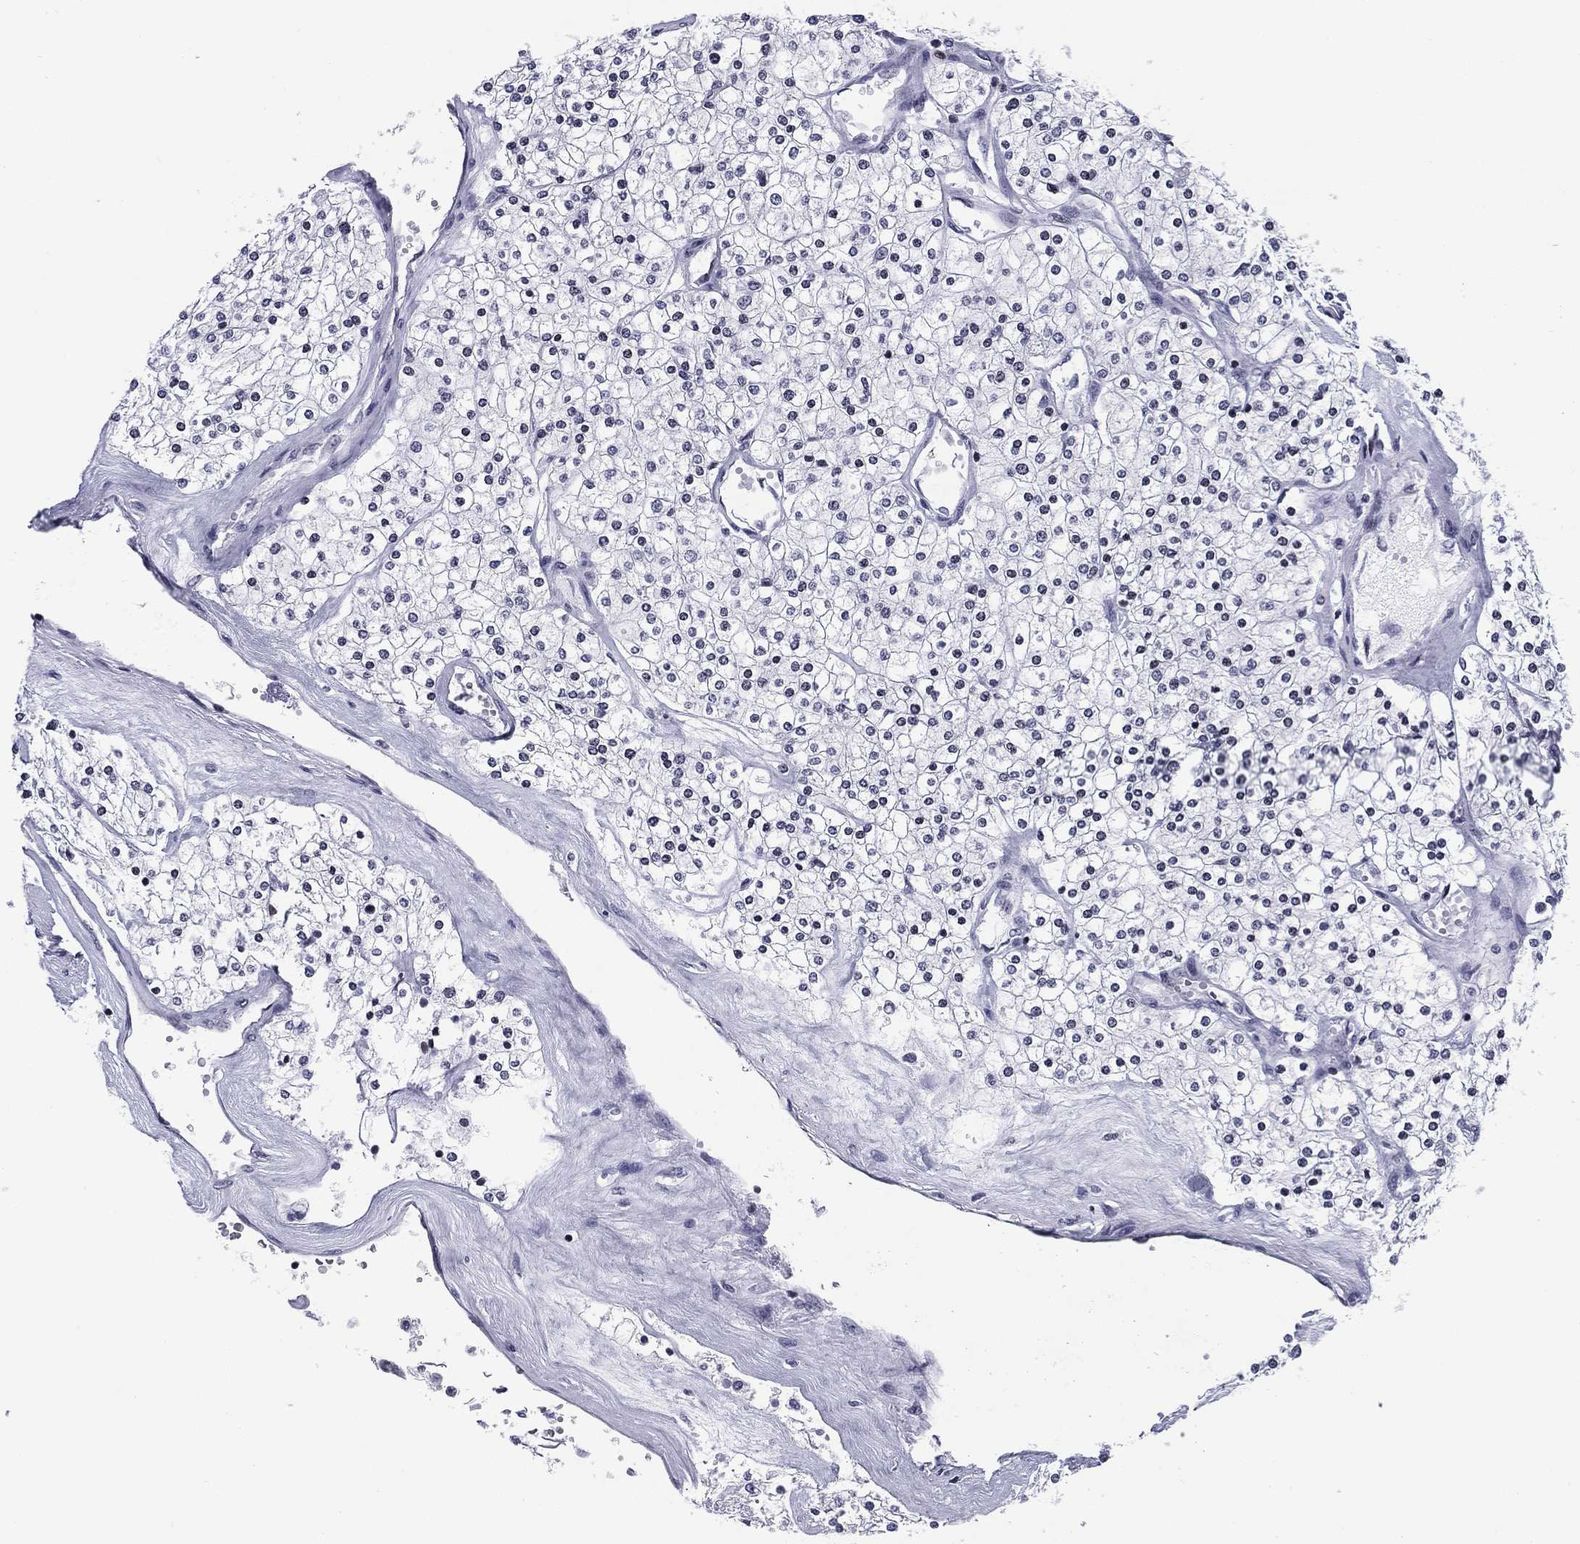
{"staining": {"intensity": "negative", "quantity": "none", "location": "none"}, "tissue": "renal cancer", "cell_type": "Tumor cells", "image_type": "cancer", "snomed": [{"axis": "morphology", "description": "Adenocarcinoma, NOS"}, {"axis": "topography", "description": "Kidney"}], "caption": "Immunohistochemistry image of renal cancer stained for a protein (brown), which demonstrates no positivity in tumor cells. The staining was performed using DAB (3,3'-diaminobenzidine) to visualize the protein expression in brown, while the nuclei were stained in blue with hematoxylin (Magnification: 20x).", "gene": "CCDC144A", "patient": {"sex": "male", "age": 80}}